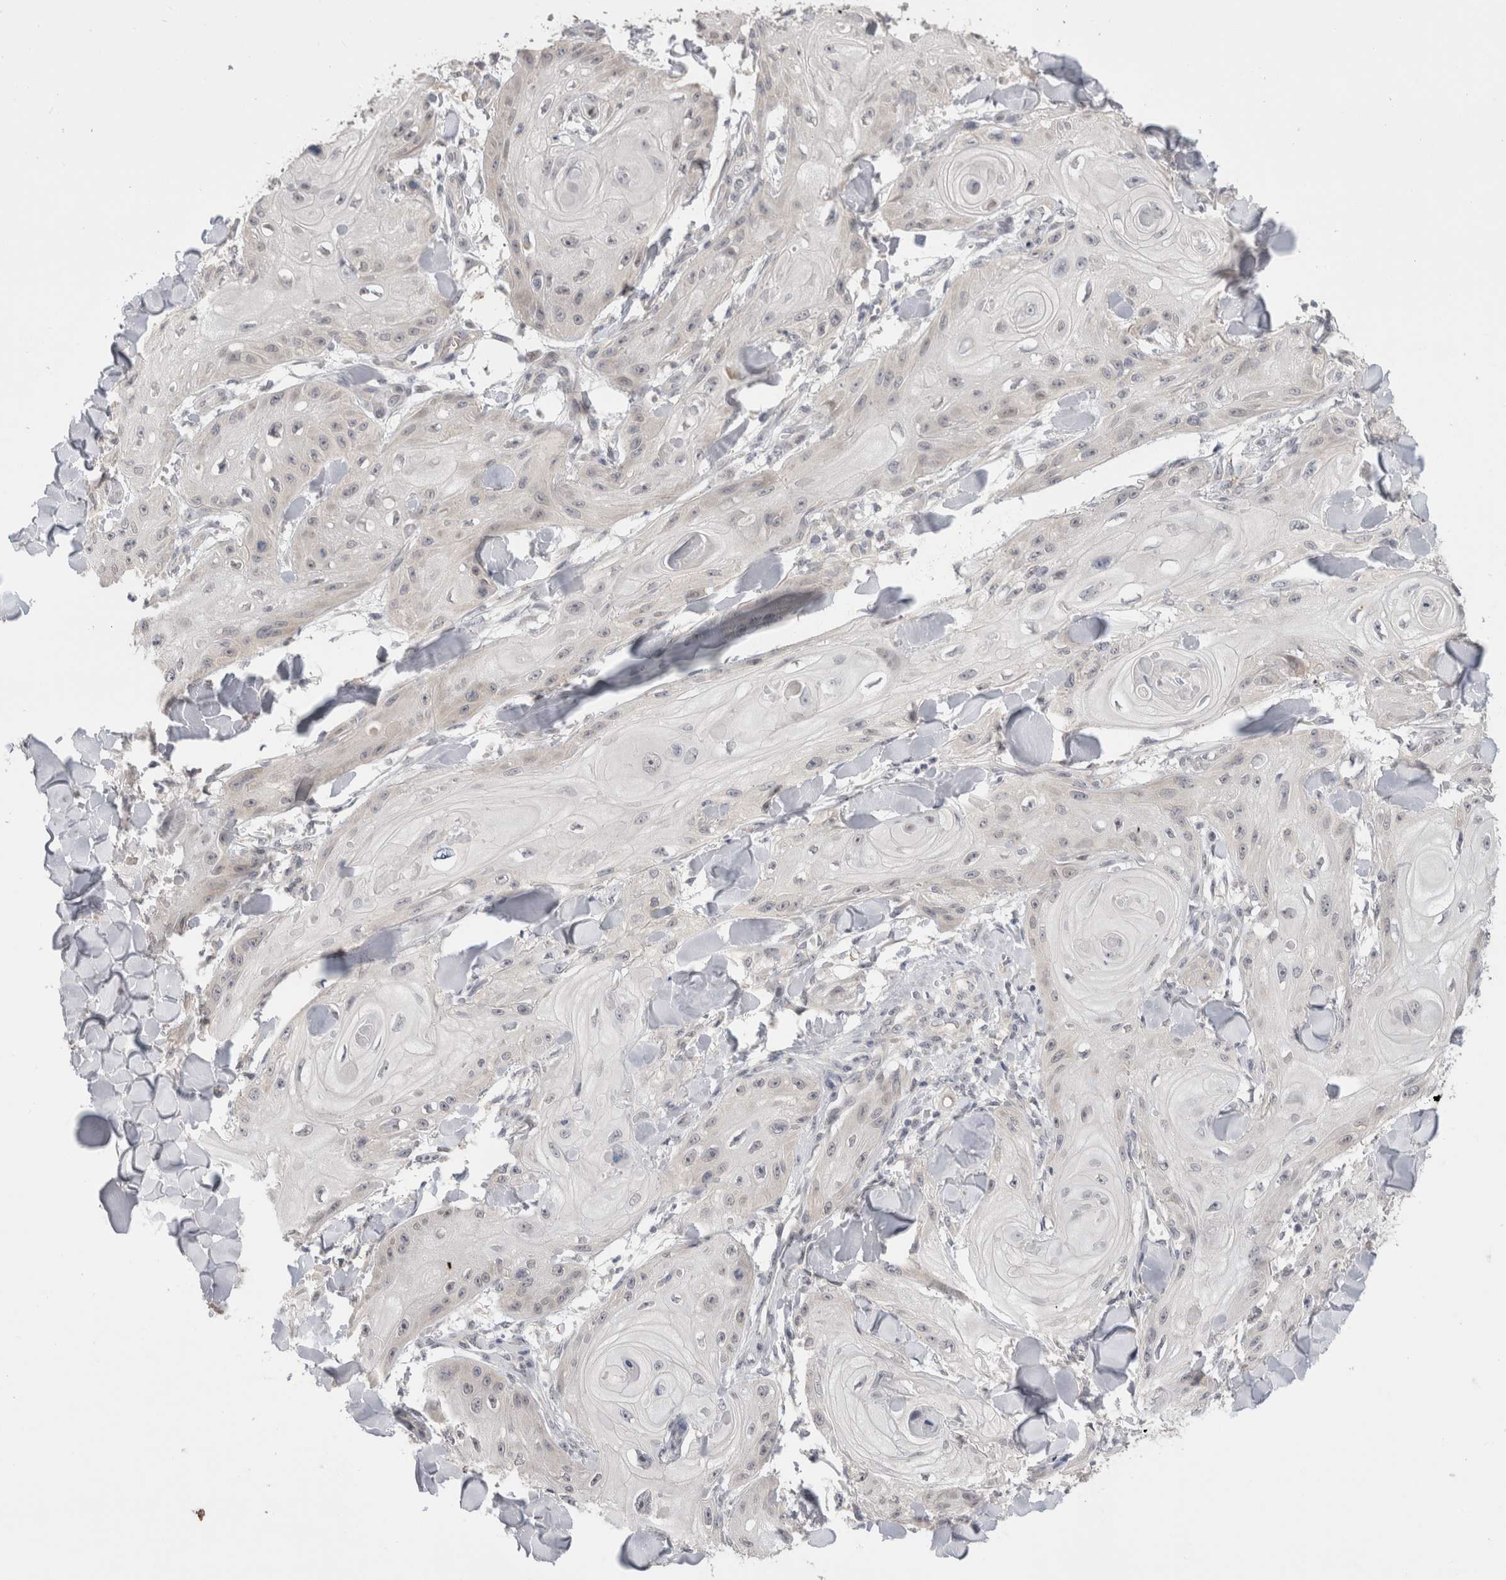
{"staining": {"intensity": "negative", "quantity": "none", "location": "none"}, "tissue": "skin cancer", "cell_type": "Tumor cells", "image_type": "cancer", "snomed": [{"axis": "morphology", "description": "Squamous cell carcinoma, NOS"}, {"axis": "topography", "description": "Skin"}], "caption": "Tumor cells show no significant protein positivity in skin squamous cell carcinoma.", "gene": "CRYBG1", "patient": {"sex": "male", "age": 74}}